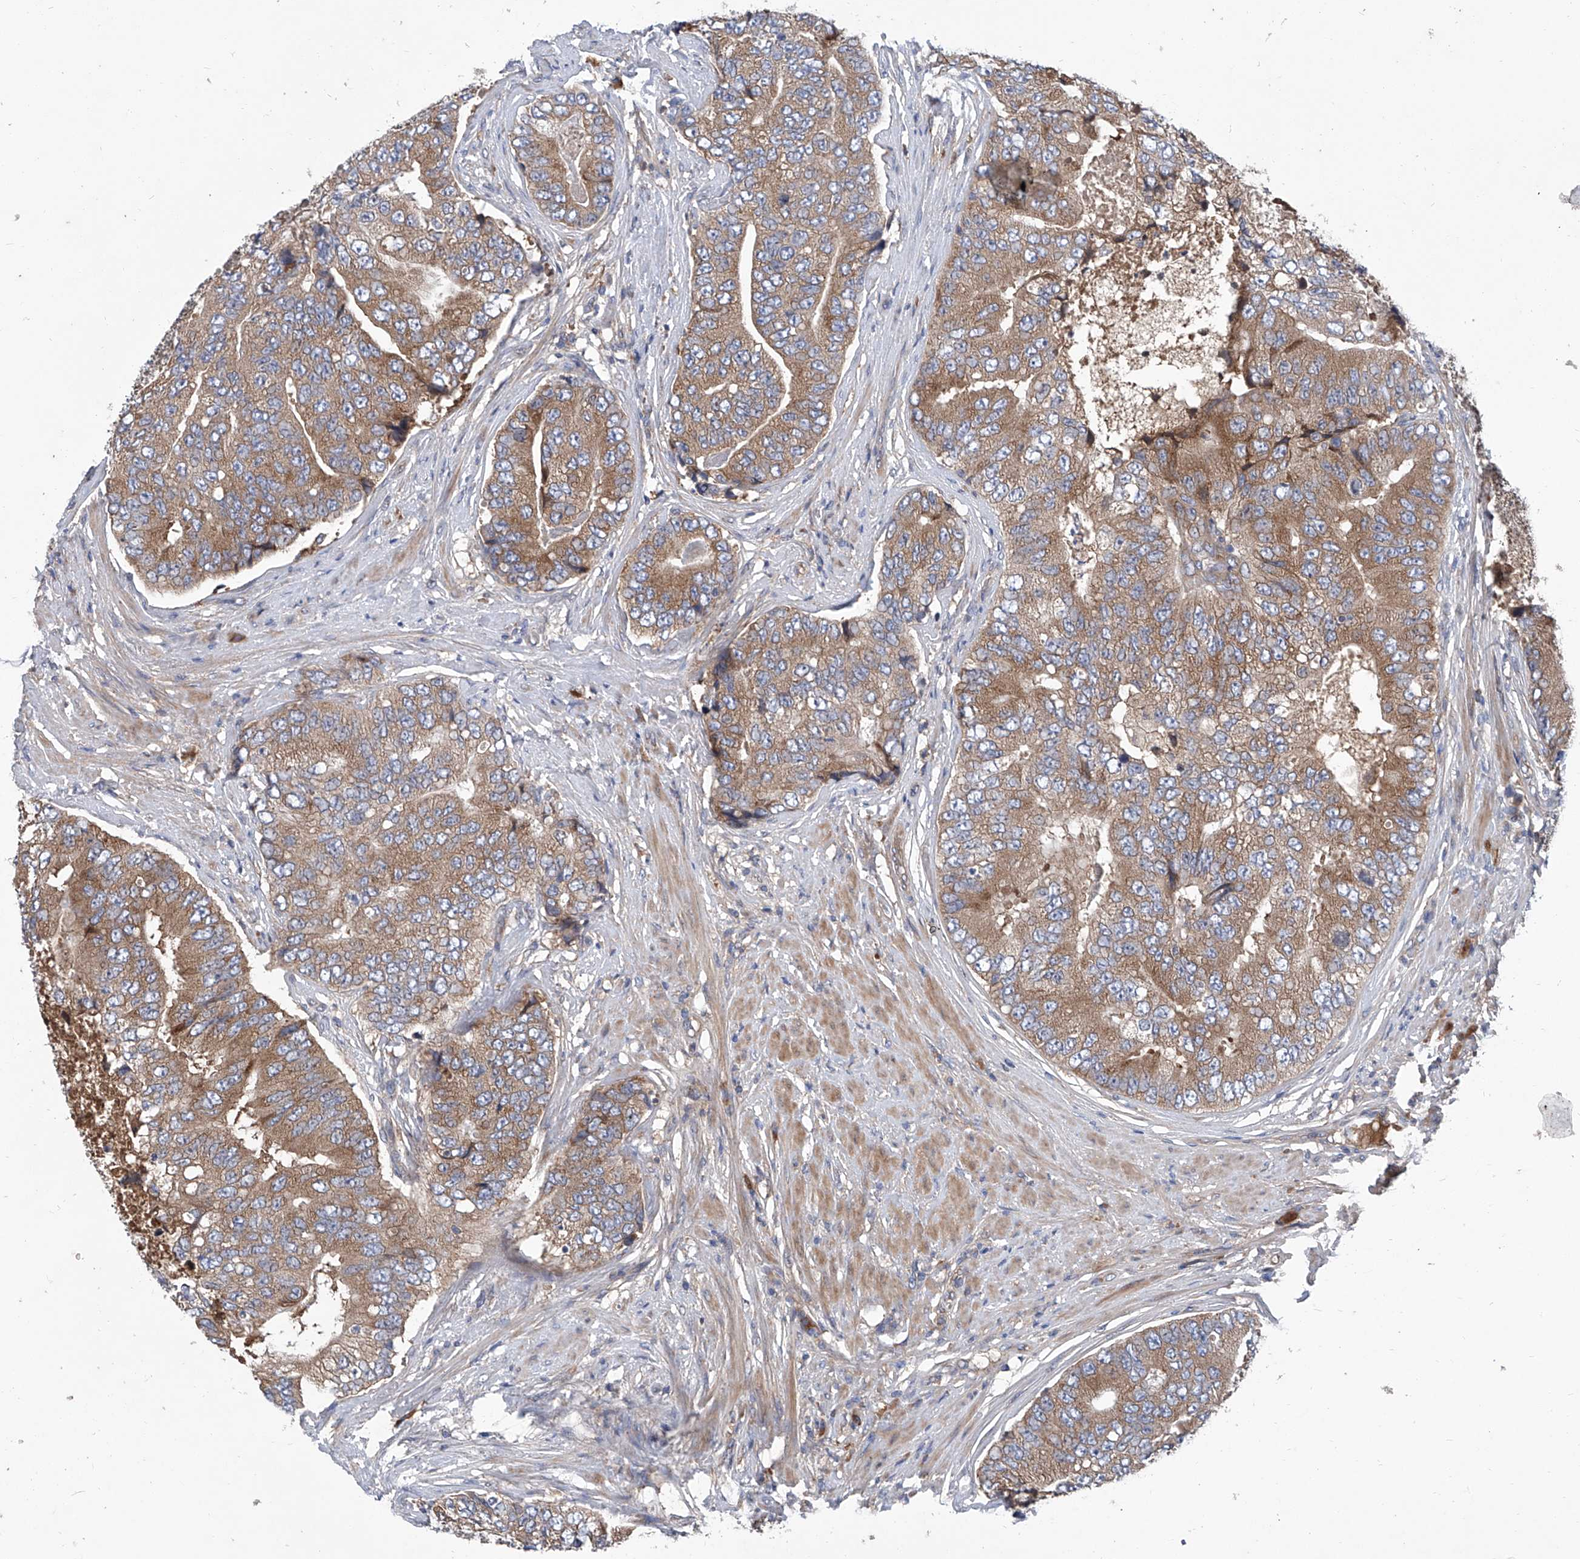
{"staining": {"intensity": "moderate", "quantity": ">75%", "location": "cytoplasmic/membranous"}, "tissue": "prostate cancer", "cell_type": "Tumor cells", "image_type": "cancer", "snomed": [{"axis": "morphology", "description": "Adenocarcinoma, High grade"}, {"axis": "topography", "description": "Prostate"}], "caption": "A high-resolution photomicrograph shows immunohistochemistry staining of prostate cancer, which reveals moderate cytoplasmic/membranous positivity in approximately >75% of tumor cells.", "gene": "ASCC3", "patient": {"sex": "male", "age": 70}}